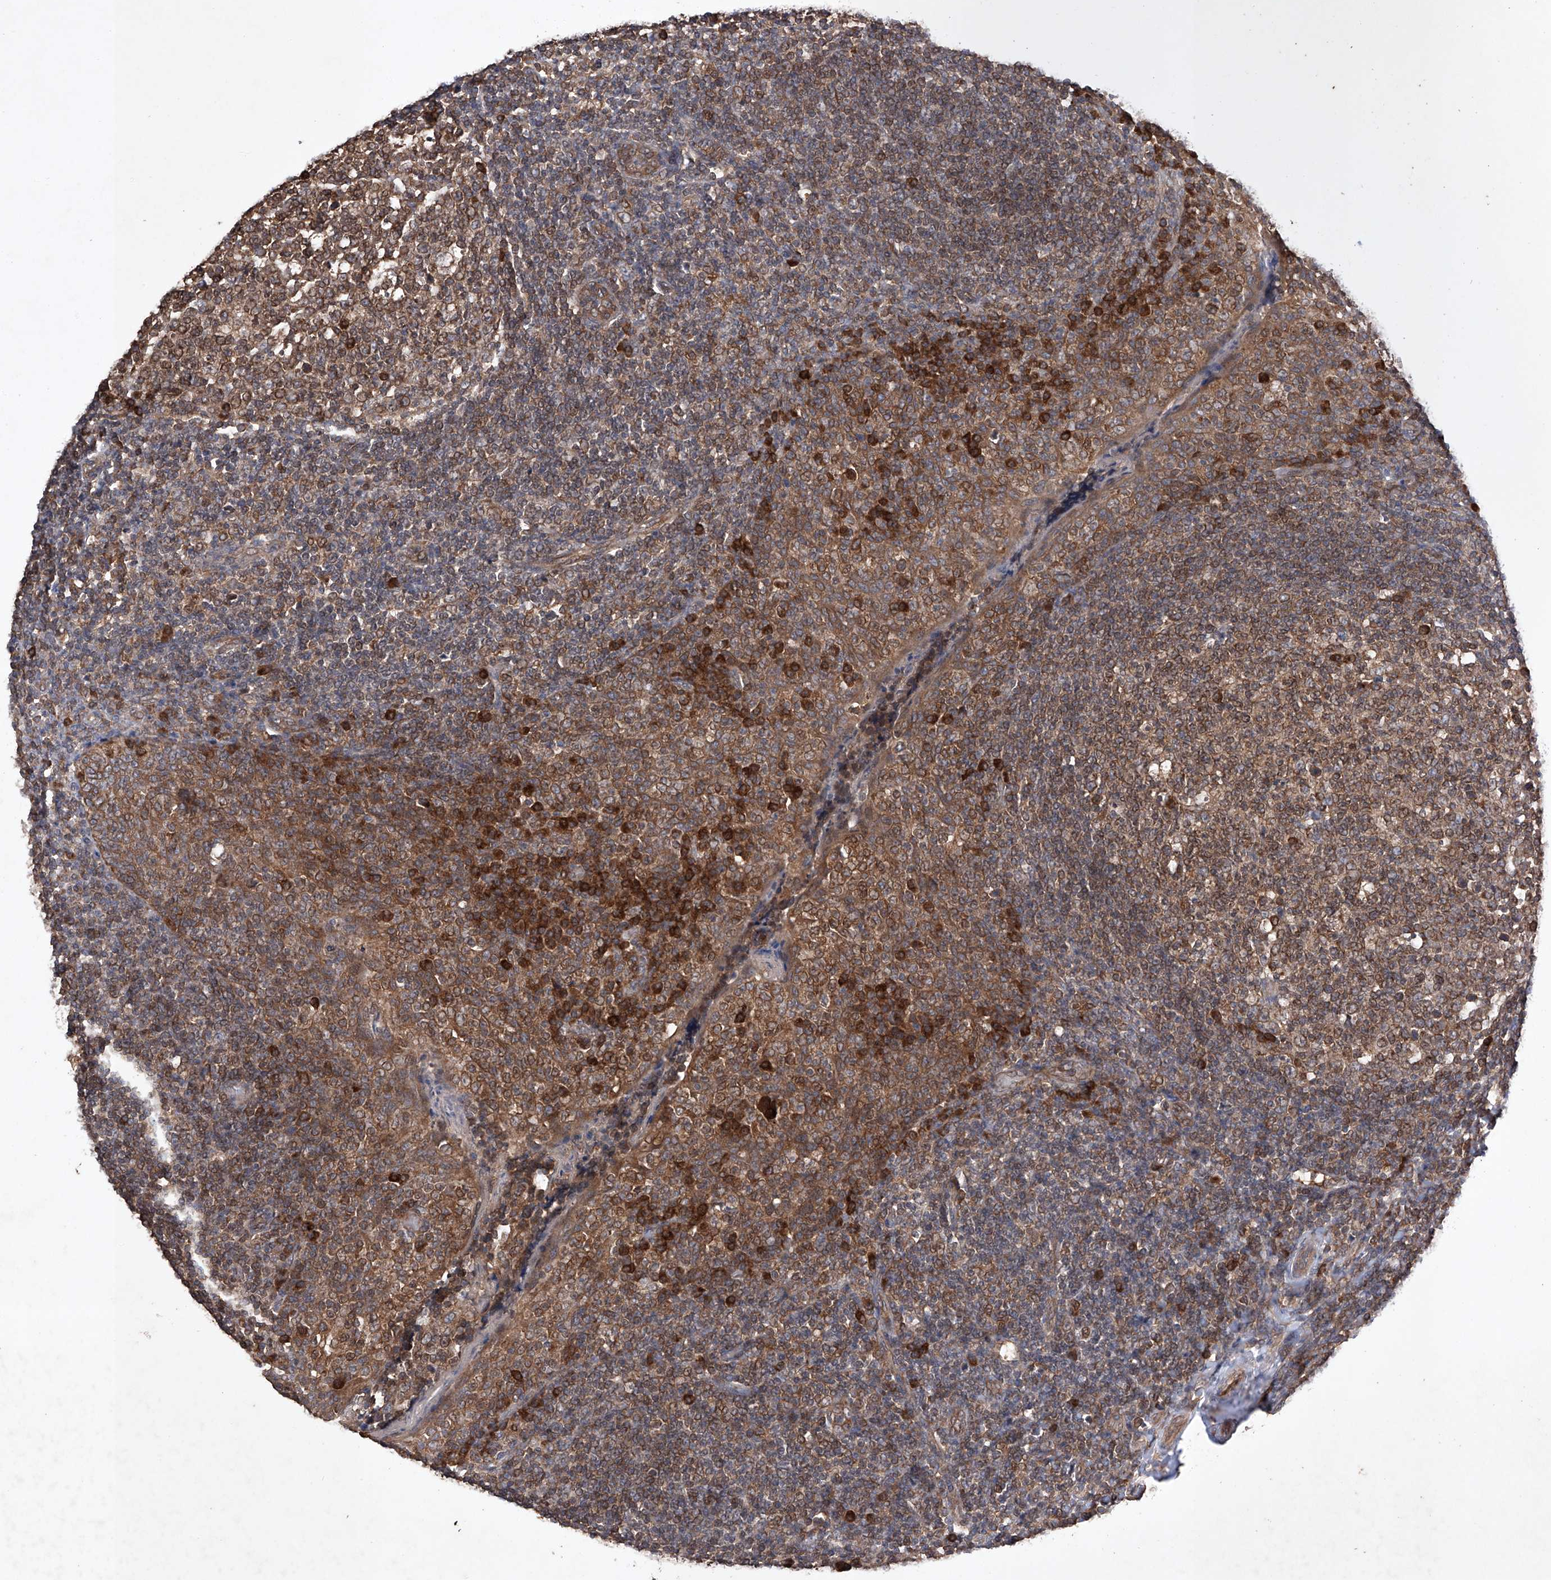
{"staining": {"intensity": "moderate", "quantity": "25%-75%", "location": "cytoplasmic/membranous"}, "tissue": "tonsil", "cell_type": "Germinal center cells", "image_type": "normal", "snomed": [{"axis": "morphology", "description": "Normal tissue, NOS"}, {"axis": "topography", "description": "Tonsil"}], "caption": "Immunohistochemical staining of benign tonsil displays medium levels of moderate cytoplasmic/membranous positivity in approximately 25%-75% of germinal center cells.", "gene": "LURAP1", "patient": {"sex": "female", "age": 19}}